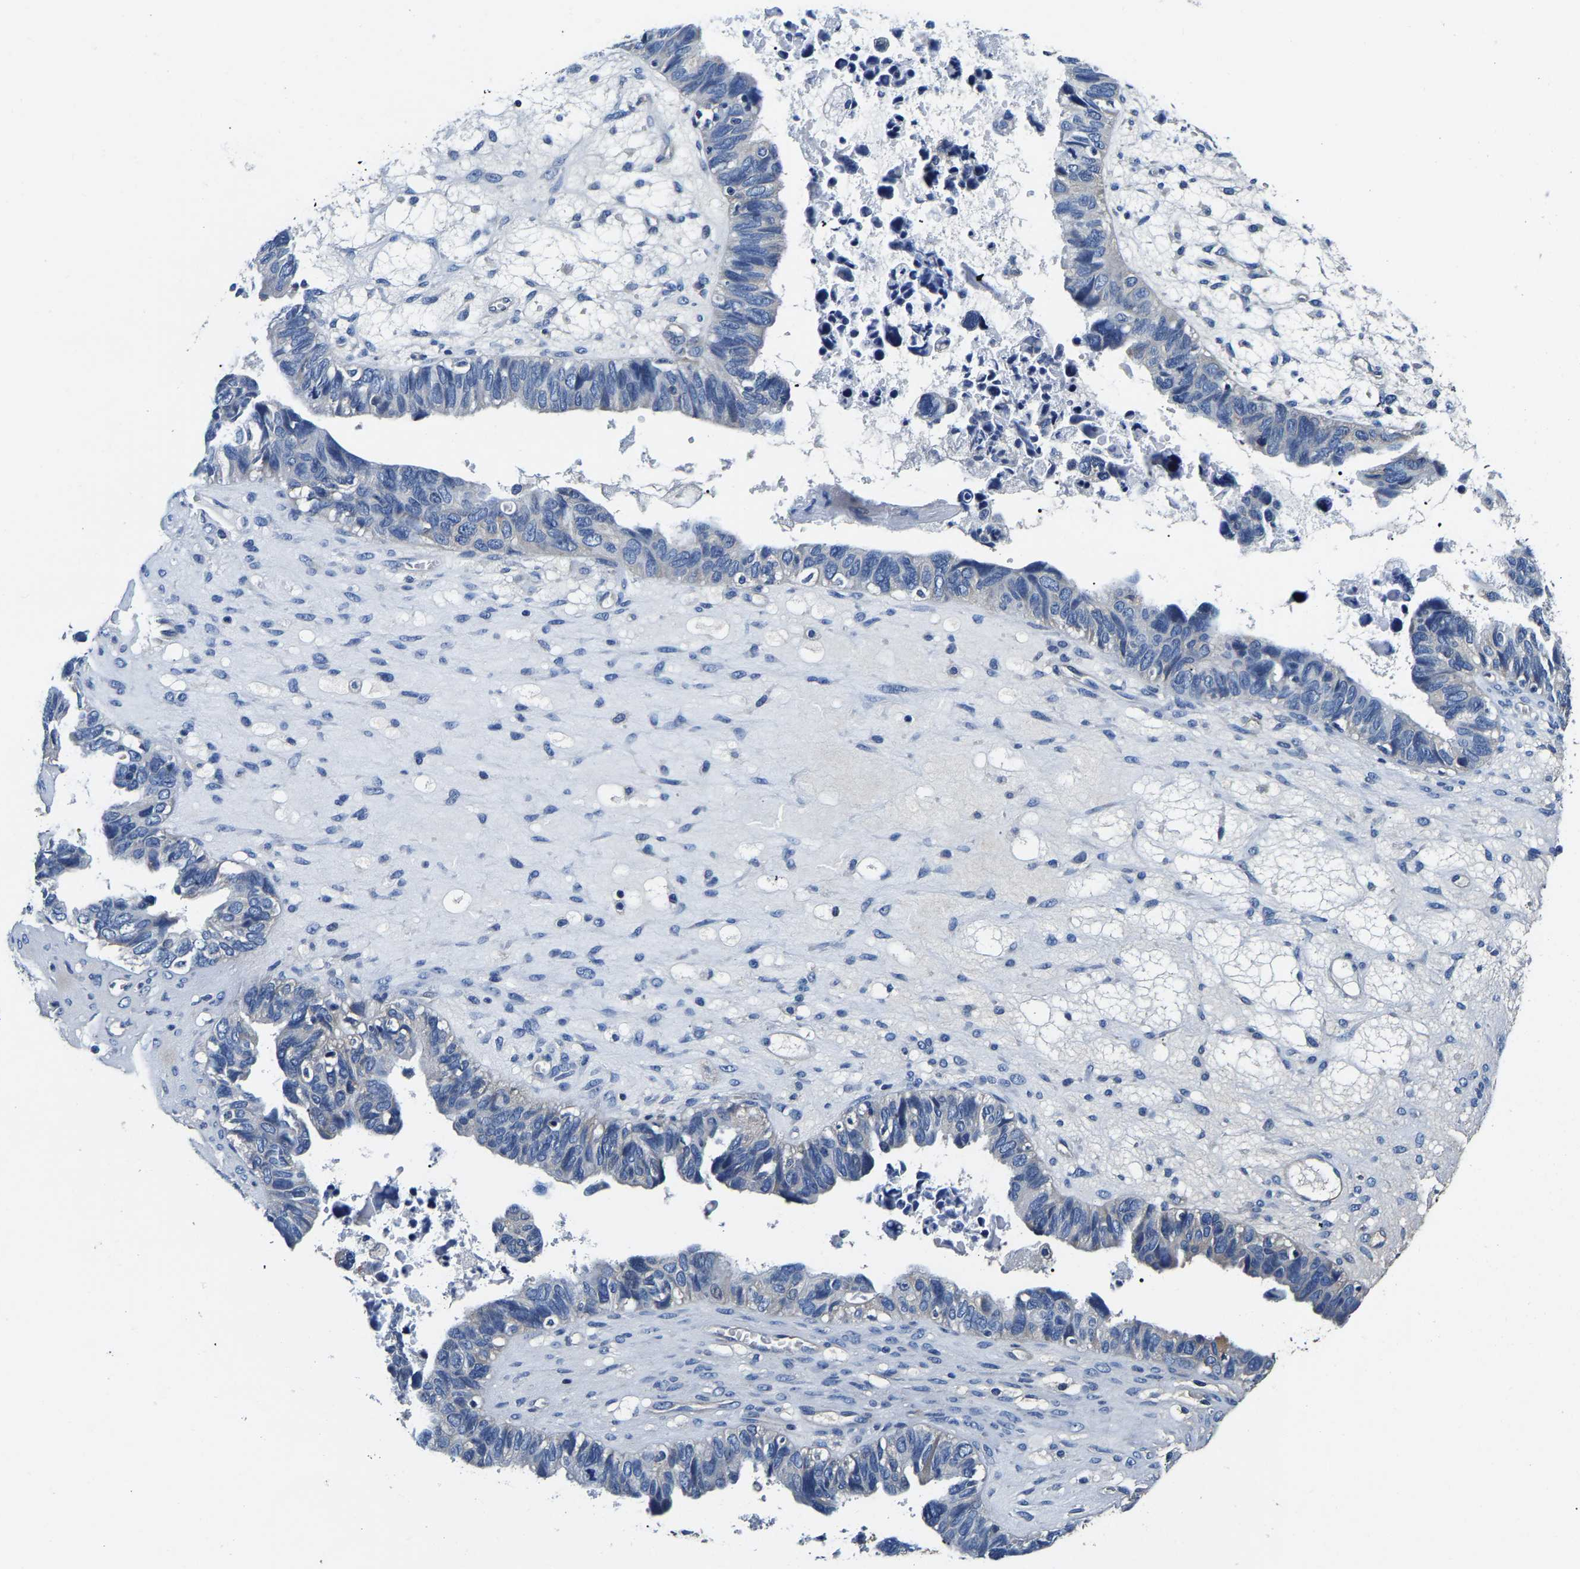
{"staining": {"intensity": "negative", "quantity": "none", "location": "none"}, "tissue": "ovarian cancer", "cell_type": "Tumor cells", "image_type": "cancer", "snomed": [{"axis": "morphology", "description": "Cystadenocarcinoma, serous, NOS"}, {"axis": "topography", "description": "Ovary"}], "caption": "Immunohistochemical staining of ovarian cancer (serous cystadenocarcinoma) reveals no significant positivity in tumor cells.", "gene": "SH3GLB1", "patient": {"sex": "female", "age": 79}}